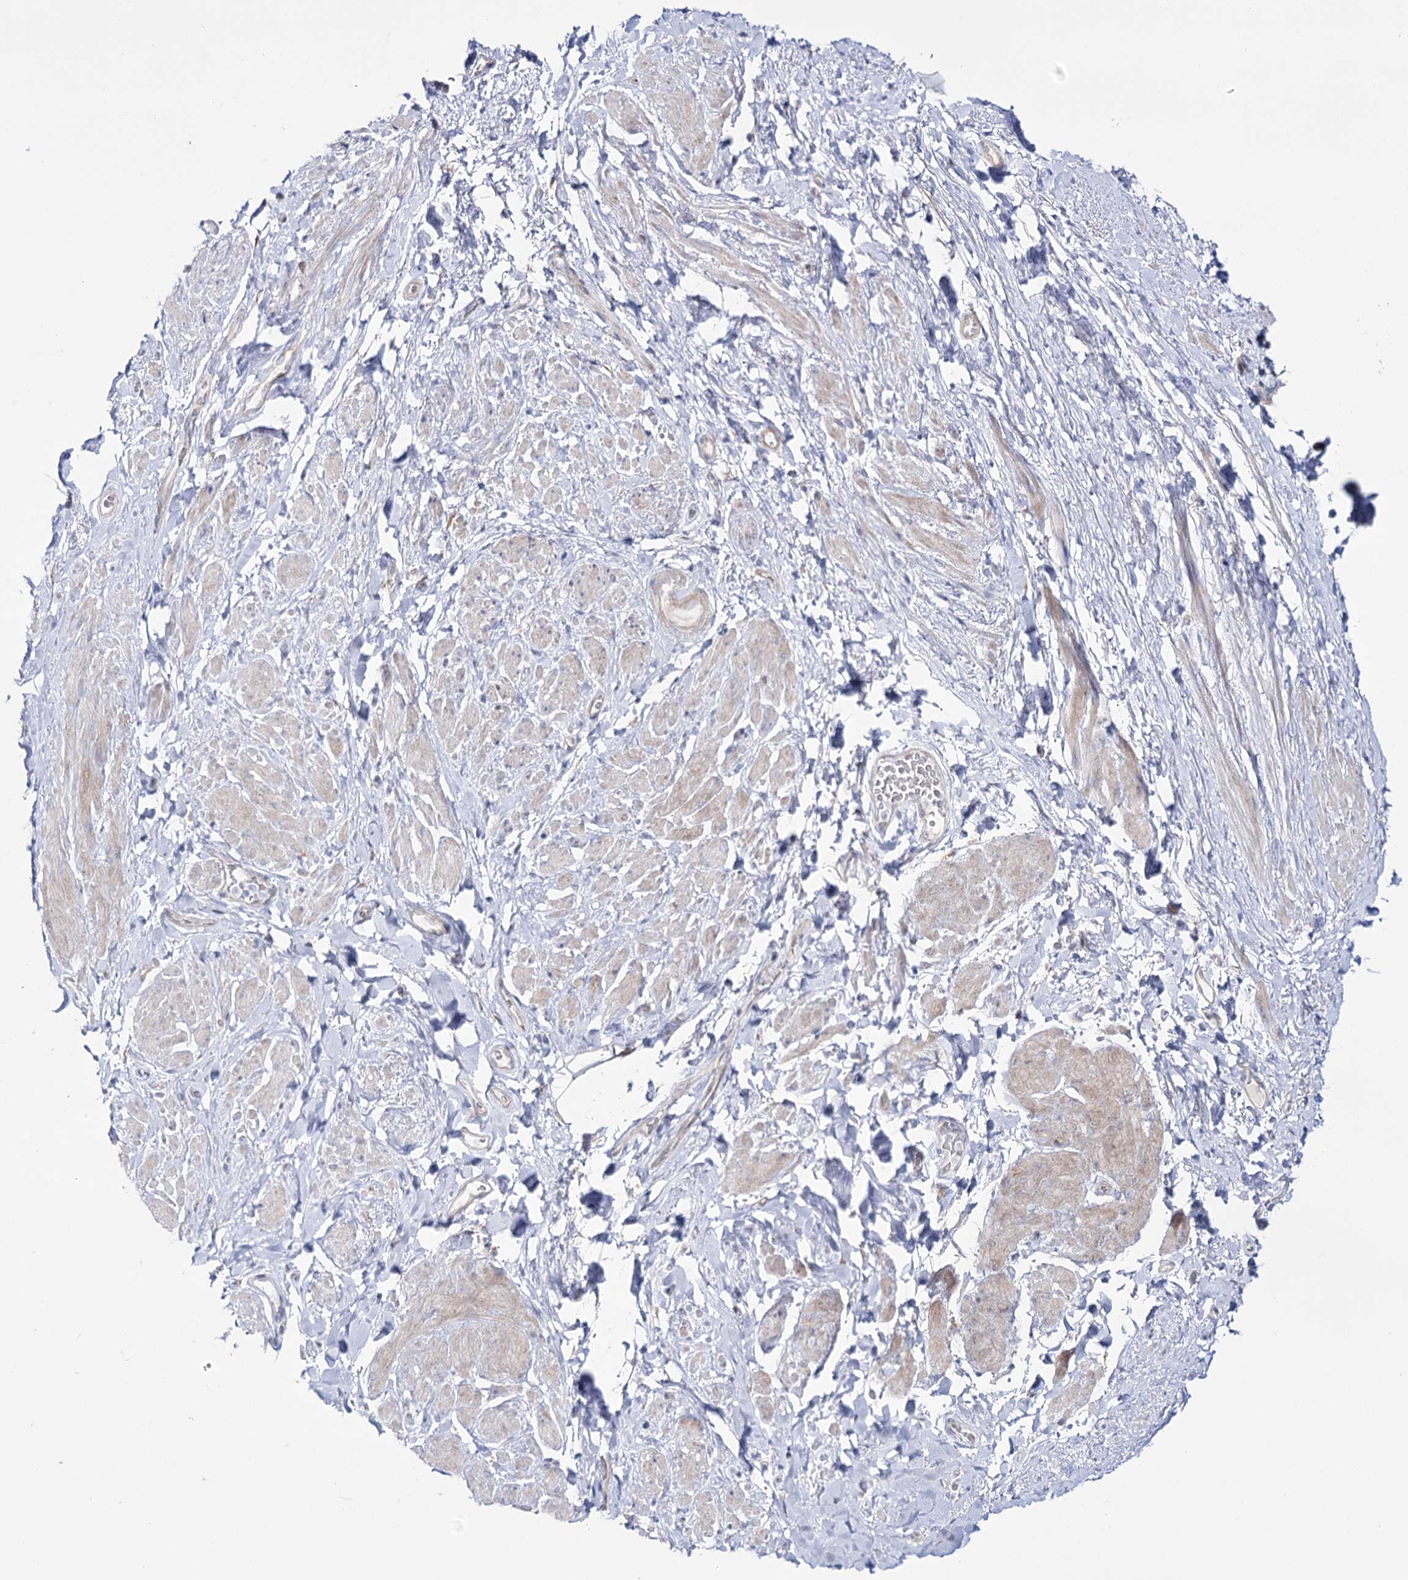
{"staining": {"intensity": "weak", "quantity": "<25%", "location": "cytoplasmic/membranous"}, "tissue": "smooth muscle", "cell_type": "Smooth muscle cells", "image_type": "normal", "snomed": [{"axis": "morphology", "description": "Normal tissue, NOS"}, {"axis": "topography", "description": "Smooth muscle"}, {"axis": "topography", "description": "Peripheral nerve tissue"}], "caption": "Micrograph shows no significant protein positivity in smooth muscle cells of benign smooth muscle.", "gene": "METTL5", "patient": {"sex": "male", "age": 69}}